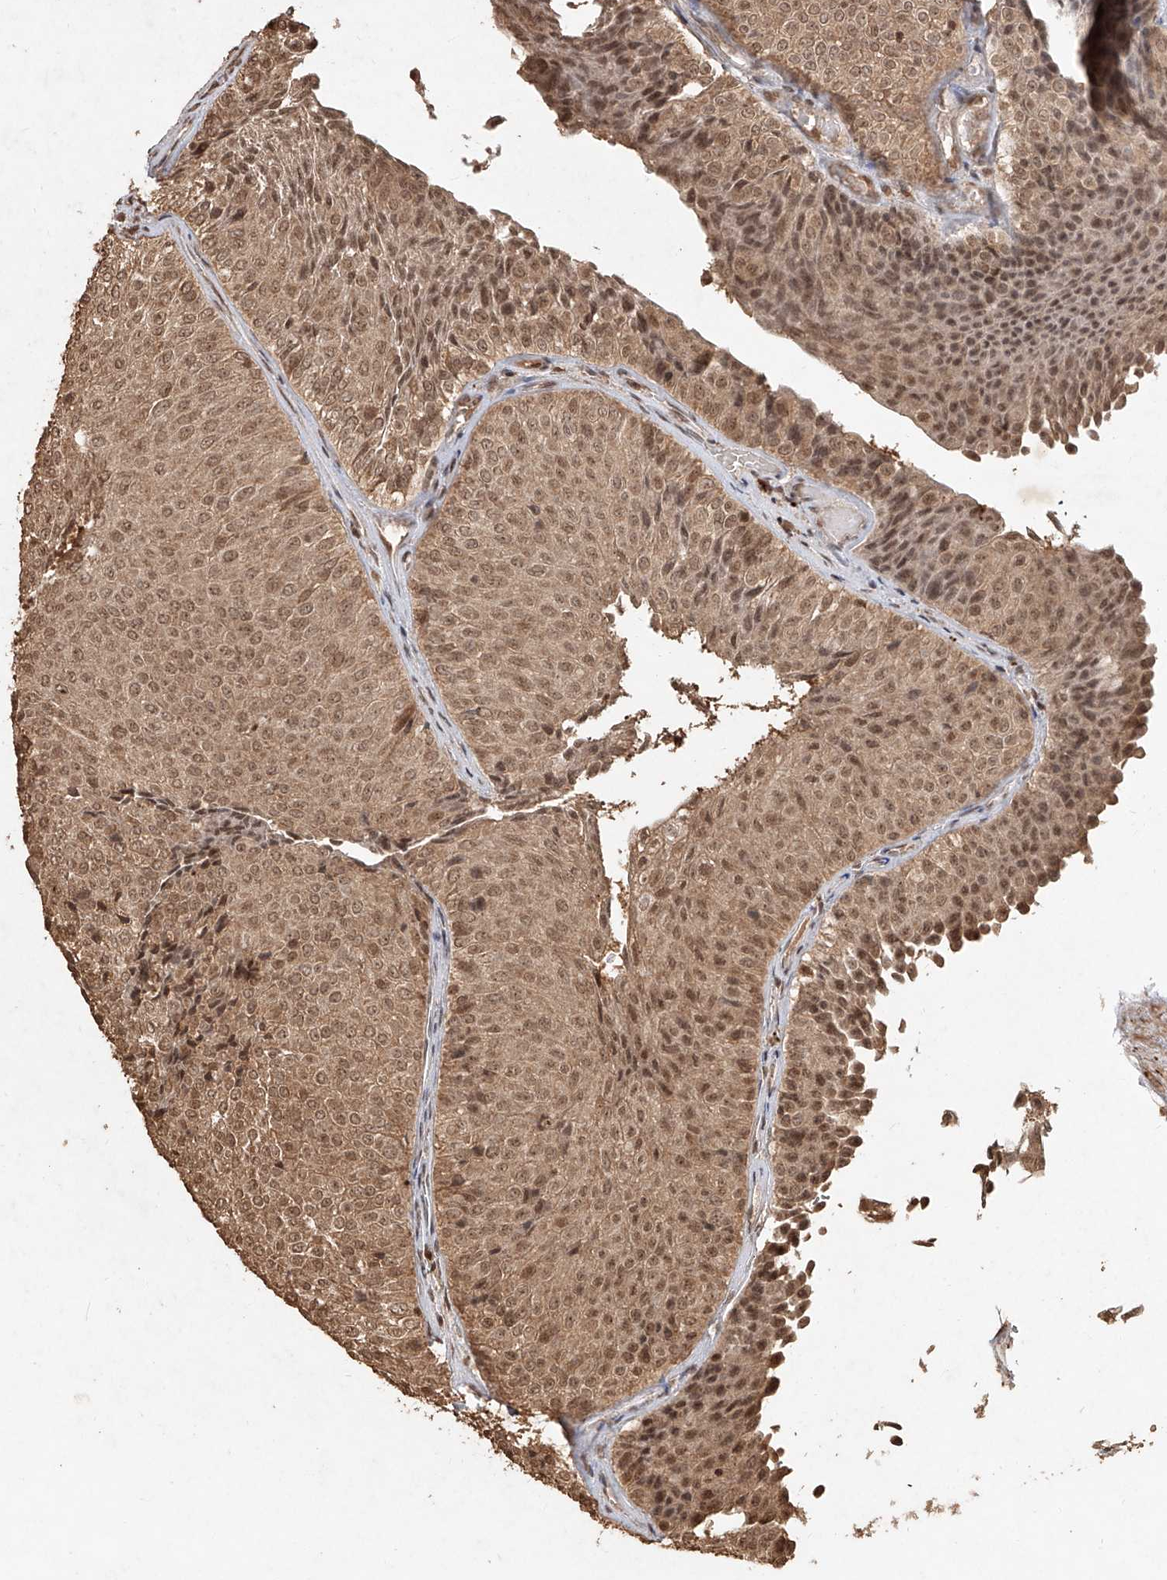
{"staining": {"intensity": "moderate", "quantity": ">75%", "location": "cytoplasmic/membranous,nuclear"}, "tissue": "urothelial cancer", "cell_type": "Tumor cells", "image_type": "cancer", "snomed": [{"axis": "morphology", "description": "Urothelial carcinoma, Low grade"}, {"axis": "topography", "description": "Urinary bladder"}], "caption": "Immunohistochemical staining of urothelial cancer reveals medium levels of moderate cytoplasmic/membranous and nuclear positivity in approximately >75% of tumor cells.", "gene": "UBE2K", "patient": {"sex": "male", "age": 78}}